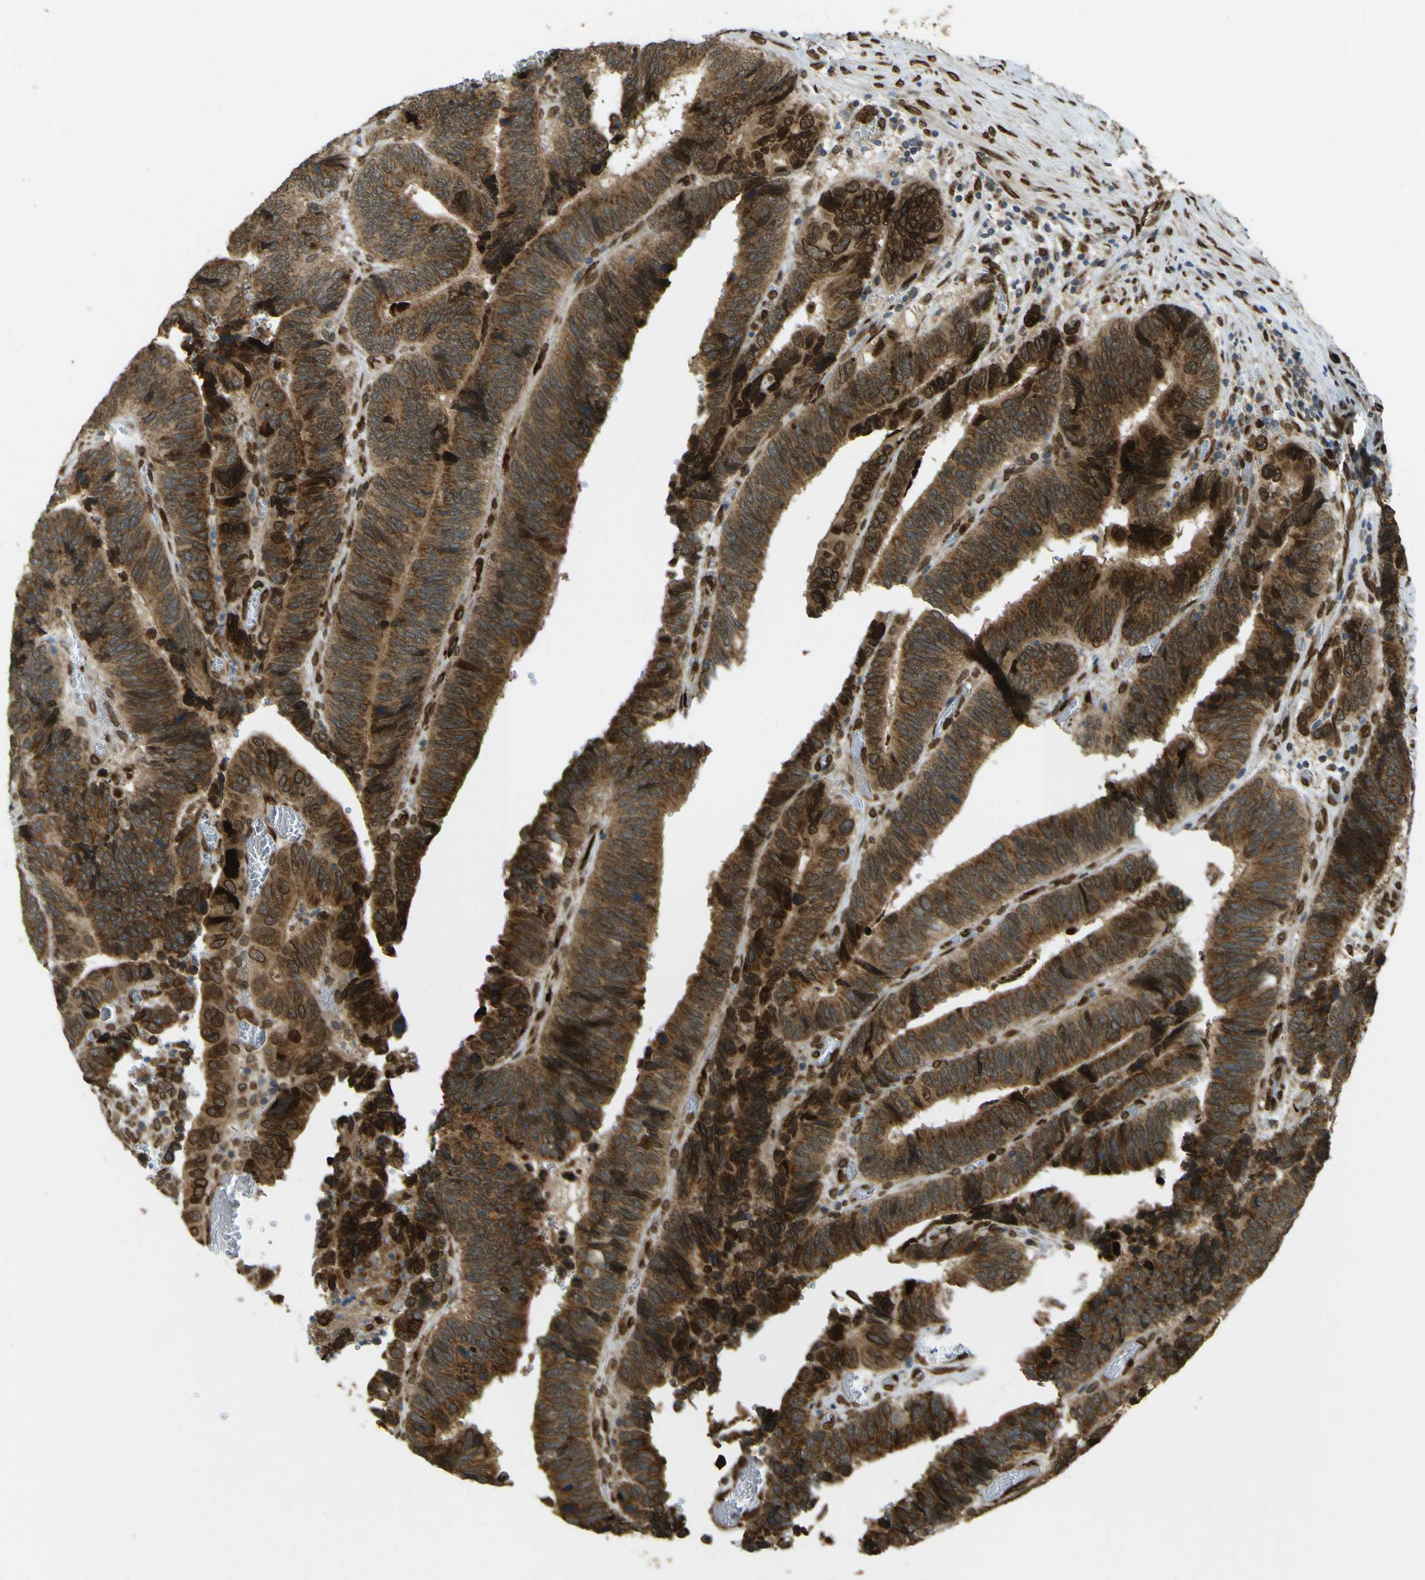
{"staining": {"intensity": "moderate", "quantity": ">75%", "location": "cytoplasmic/membranous"}, "tissue": "colorectal cancer", "cell_type": "Tumor cells", "image_type": "cancer", "snomed": [{"axis": "morphology", "description": "Adenocarcinoma, NOS"}, {"axis": "topography", "description": "Colon"}], "caption": "Immunohistochemistry of human colorectal adenocarcinoma exhibits medium levels of moderate cytoplasmic/membranous positivity in approximately >75% of tumor cells. (IHC, brightfield microscopy, high magnification).", "gene": "GALNT1", "patient": {"sex": "male", "age": 72}}